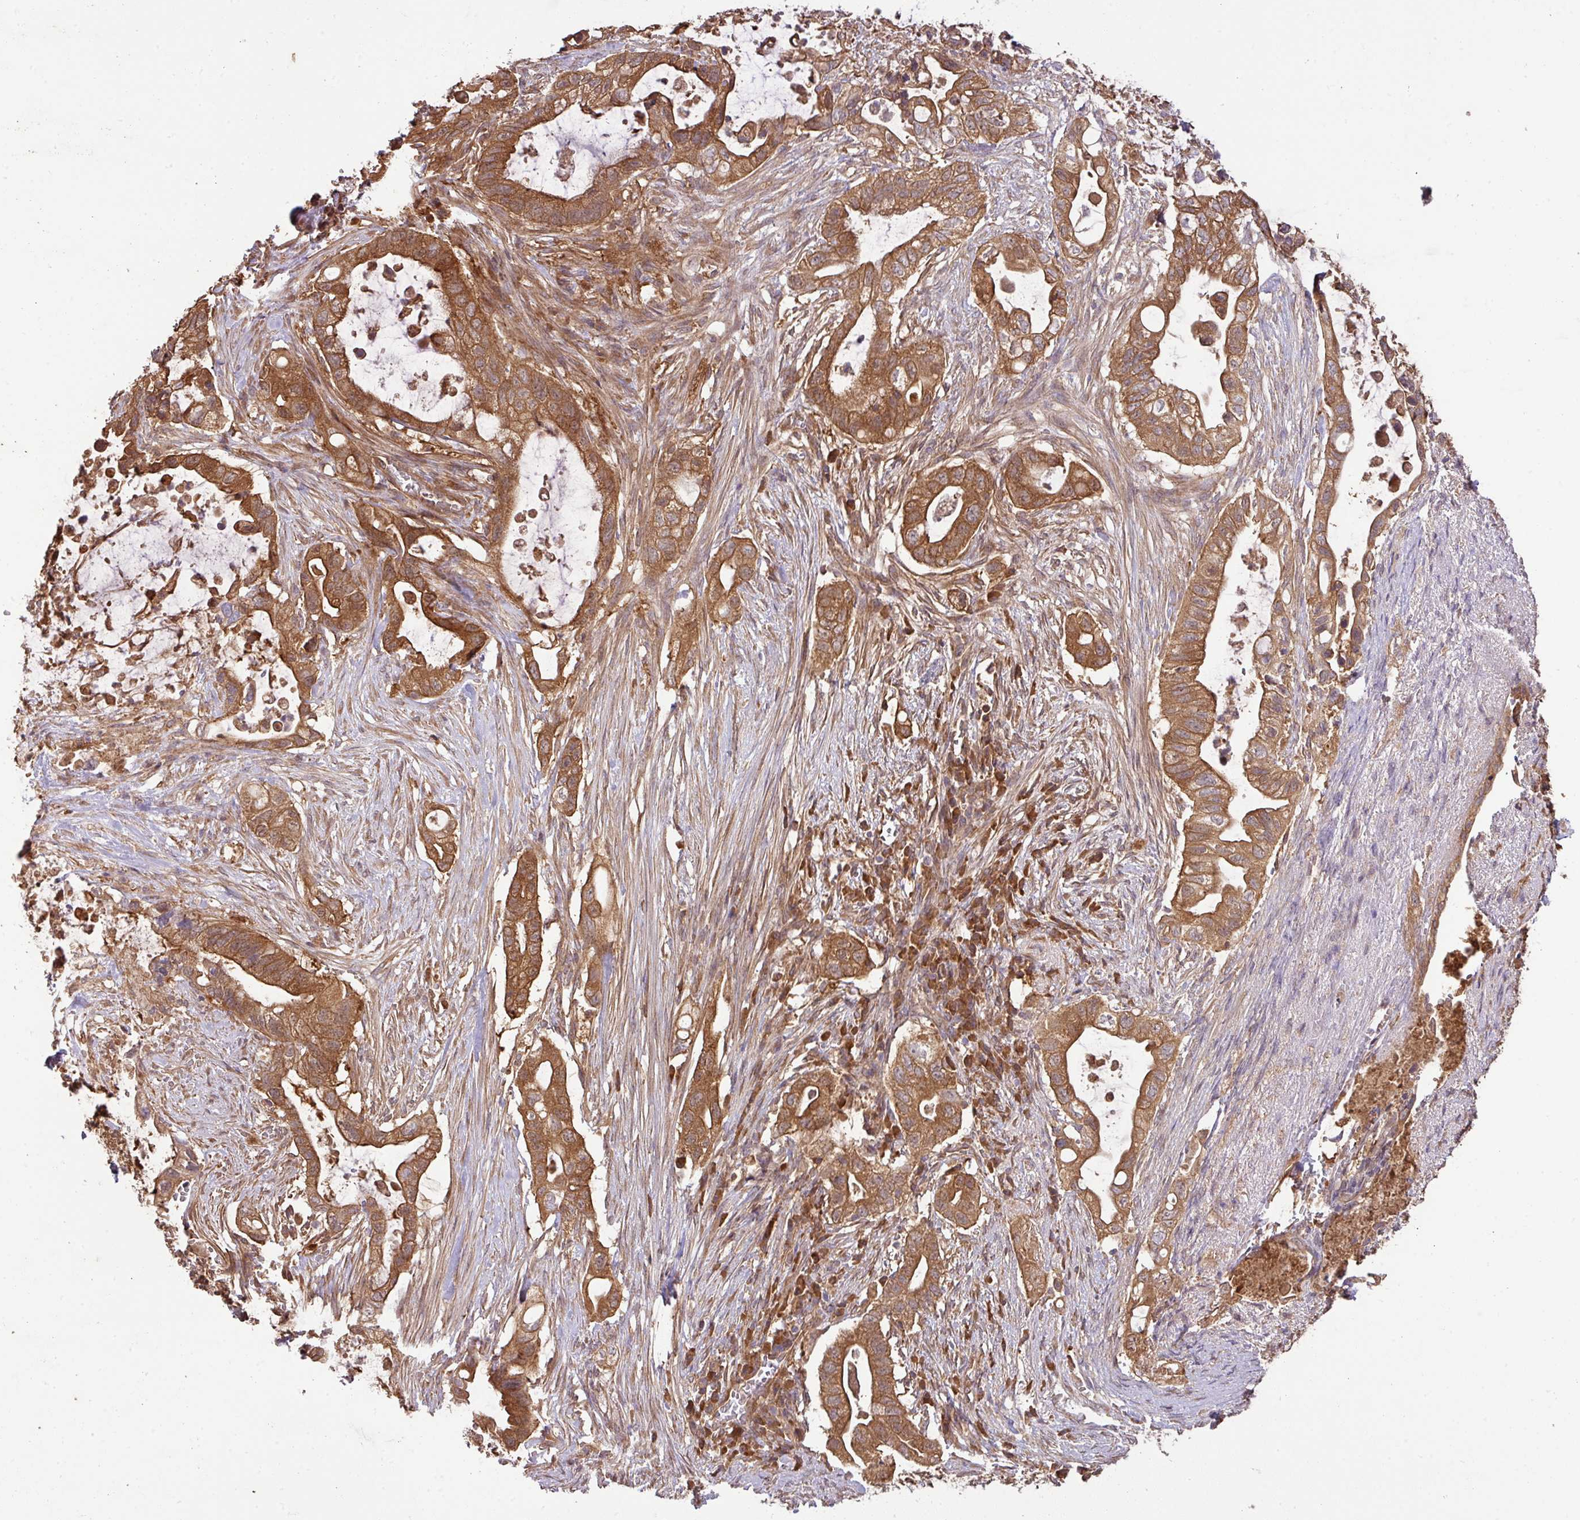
{"staining": {"intensity": "moderate", "quantity": ">75%", "location": "cytoplasmic/membranous,nuclear"}, "tissue": "pancreatic cancer", "cell_type": "Tumor cells", "image_type": "cancer", "snomed": [{"axis": "morphology", "description": "Adenocarcinoma, NOS"}, {"axis": "topography", "description": "Pancreas"}], "caption": "Pancreatic adenocarcinoma stained with a protein marker exhibits moderate staining in tumor cells.", "gene": "GSPT1", "patient": {"sex": "female", "age": 72}}